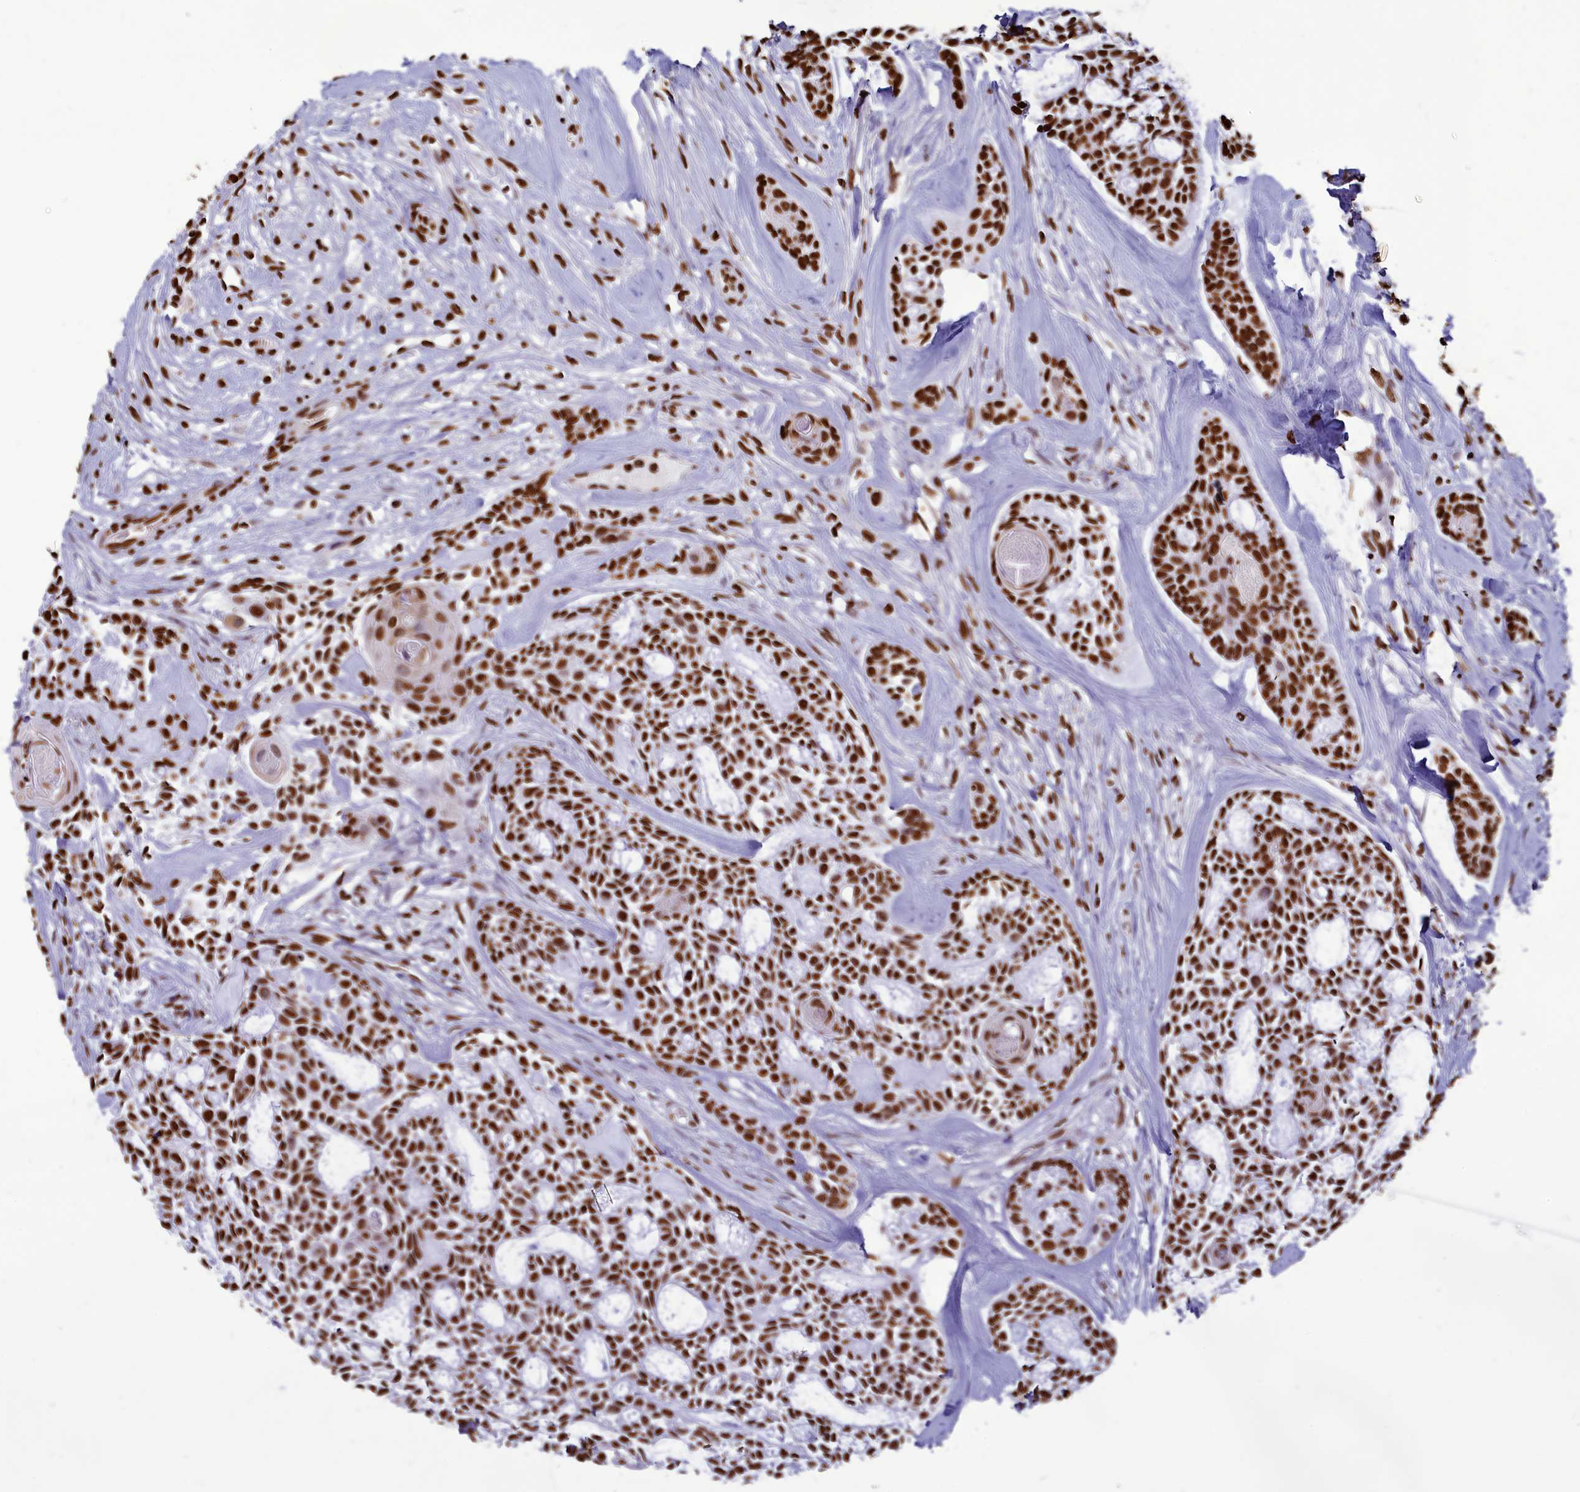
{"staining": {"intensity": "strong", "quantity": ">75%", "location": "nuclear"}, "tissue": "head and neck cancer", "cell_type": "Tumor cells", "image_type": "cancer", "snomed": [{"axis": "morphology", "description": "Adenocarcinoma, NOS"}, {"axis": "topography", "description": "Subcutis"}, {"axis": "topography", "description": "Head-Neck"}], "caption": "Brown immunohistochemical staining in head and neck adenocarcinoma reveals strong nuclear expression in about >75% of tumor cells. (IHC, brightfield microscopy, high magnification).", "gene": "AKAP17A", "patient": {"sex": "female", "age": 73}}